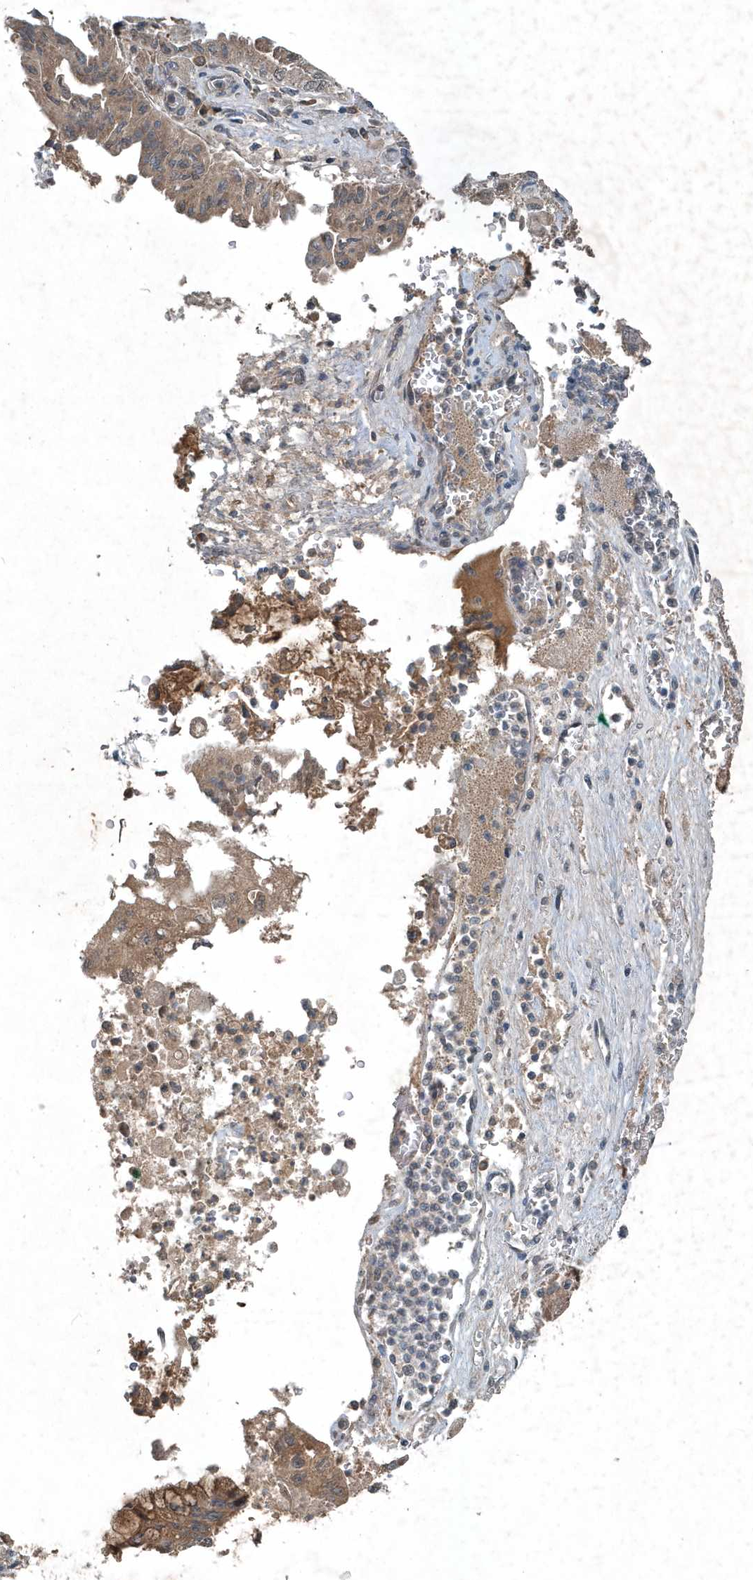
{"staining": {"intensity": "weak", "quantity": ">75%", "location": "cytoplasmic/membranous"}, "tissue": "pancreatic cancer", "cell_type": "Tumor cells", "image_type": "cancer", "snomed": [{"axis": "morphology", "description": "Adenocarcinoma, NOS"}, {"axis": "topography", "description": "Pancreas"}], "caption": "Pancreatic adenocarcinoma tissue reveals weak cytoplasmic/membranous positivity in approximately >75% of tumor cells", "gene": "SCFD2", "patient": {"sex": "female", "age": 73}}